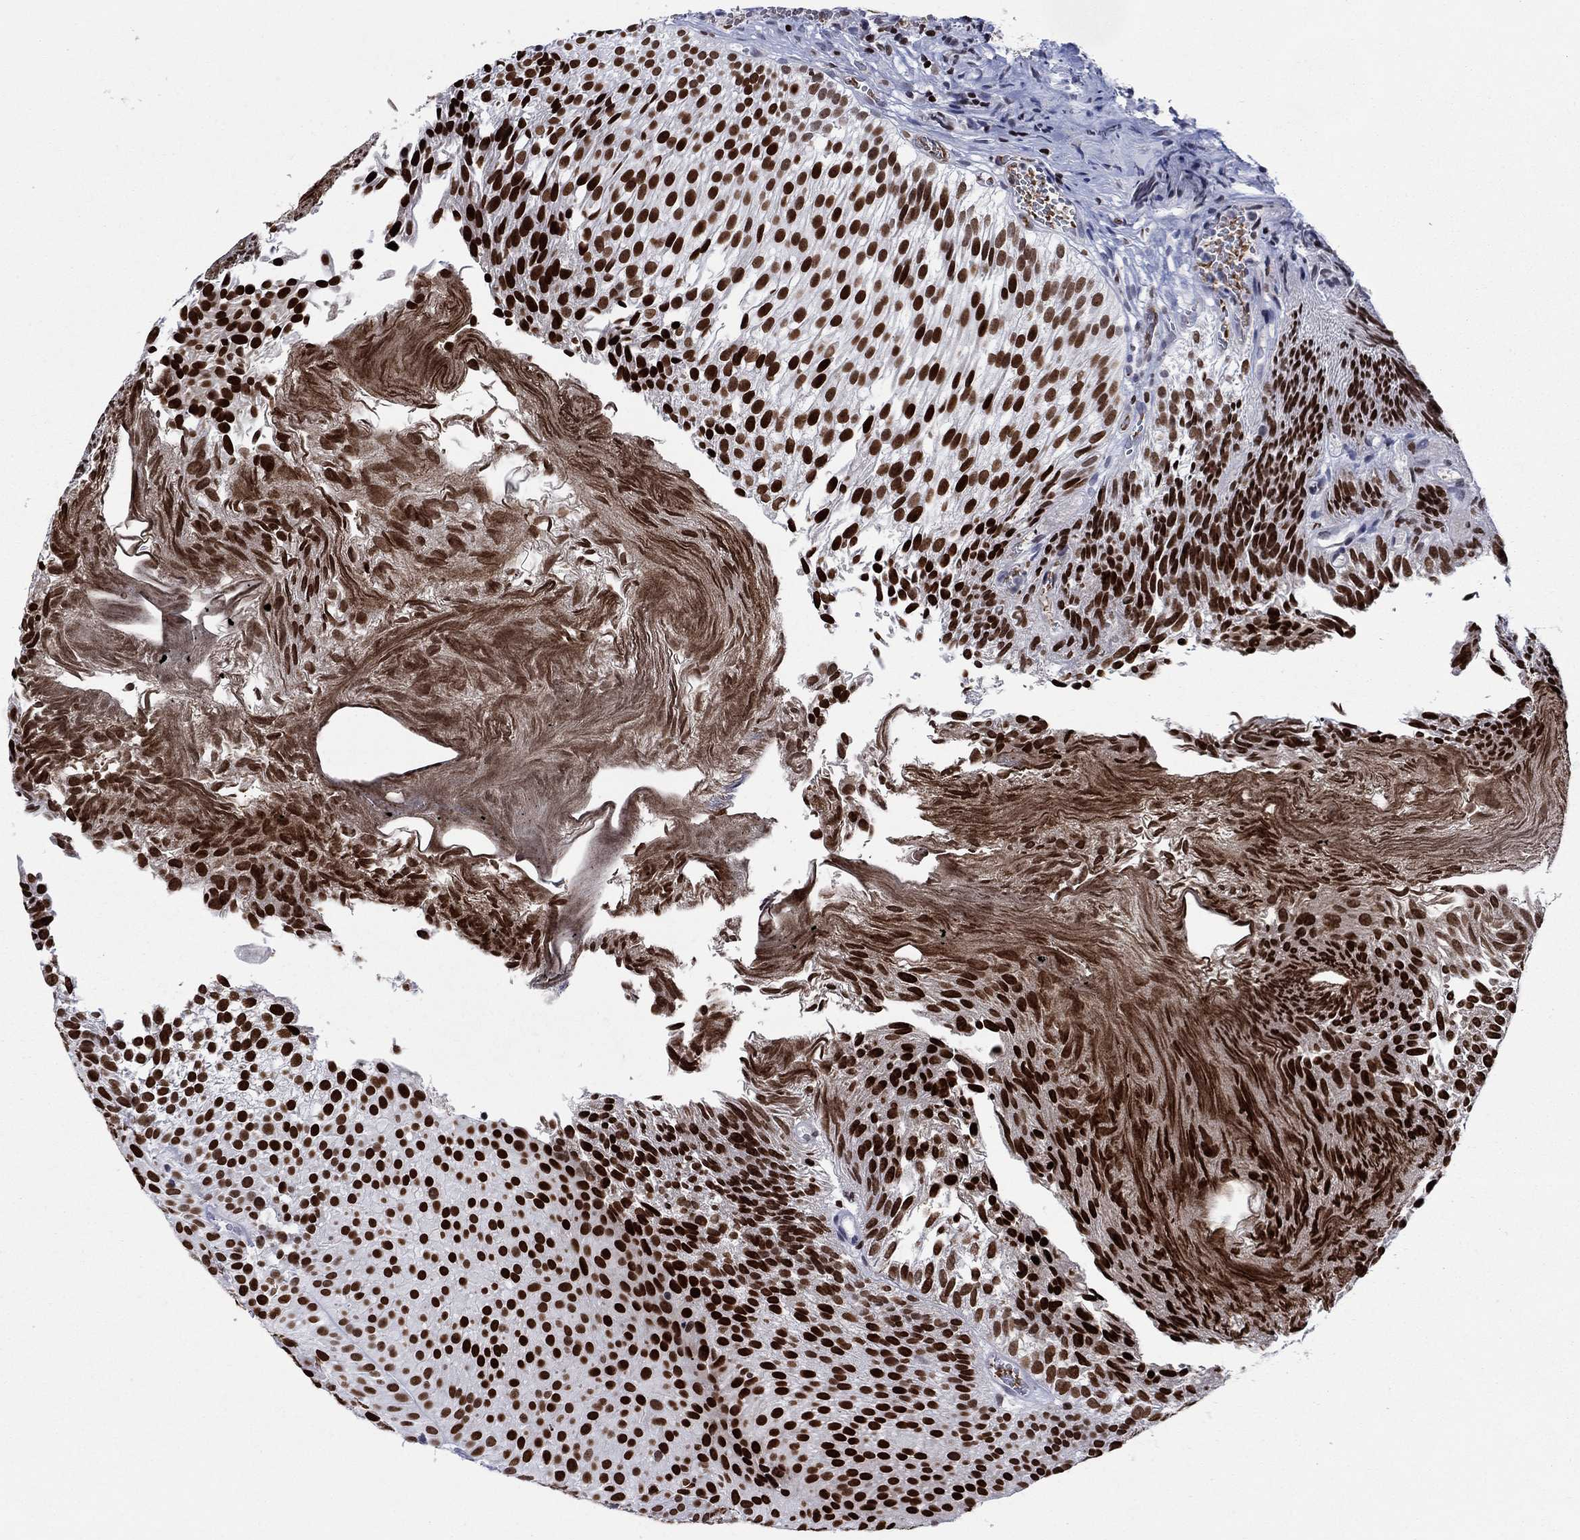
{"staining": {"intensity": "strong", "quantity": ">75%", "location": "nuclear"}, "tissue": "urothelial cancer", "cell_type": "Tumor cells", "image_type": "cancer", "snomed": [{"axis": "morphology", "description": "Urothelial carcinoma, Low grade"}, {"axis": "topography", "description": "Urinary bladder"}], "caption": "Urothelial cancer stained for a protein exhibits strong nuclear positivity in tumor cells.", "gene": "HMGA1", "patient": {"sex": "male", "age": 65}}